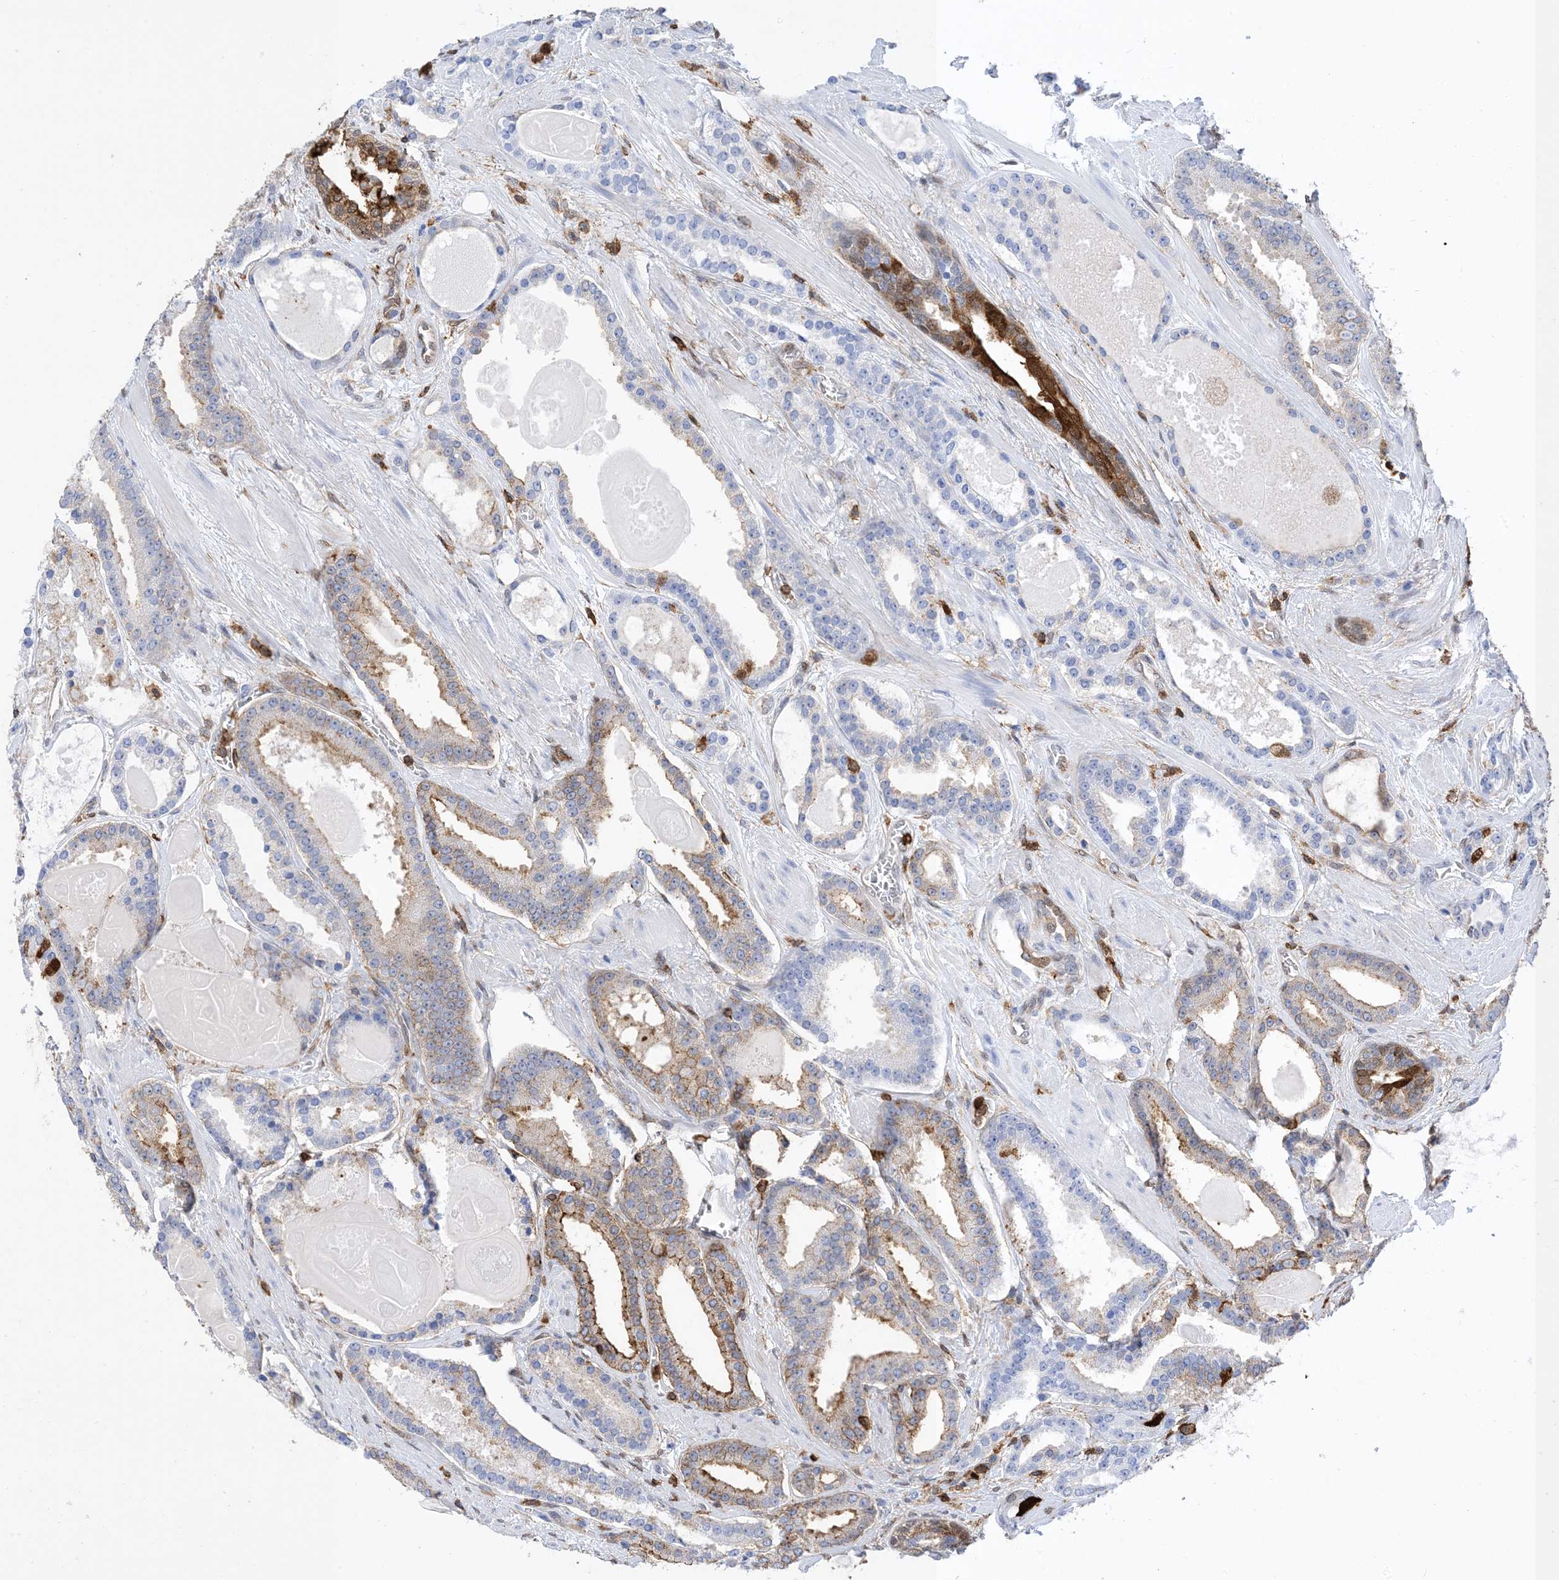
{"staining": {"intensity": "moderate", "quantity": "<25%", "location": "cytoplasmic/membranous"}, "tissue": "prostate cancer", "cell_type": "Tumor cells", "image_type": "cancer", "snomed": [{"axis": "morphology", "description": "Adenocarcinoma, High grade"}, {"axis": "topography", "description": "Prostate"}], "caption": "Prostate cancer (high-grade adenocarcinoma) tissue reveals moderate cytoplasmic/membranous expression in approximately <25% of tumor cells, visualized by immunohistochemistry.", "gene": "ANXA1", "patient": {"sex": "male", "age": 60}}